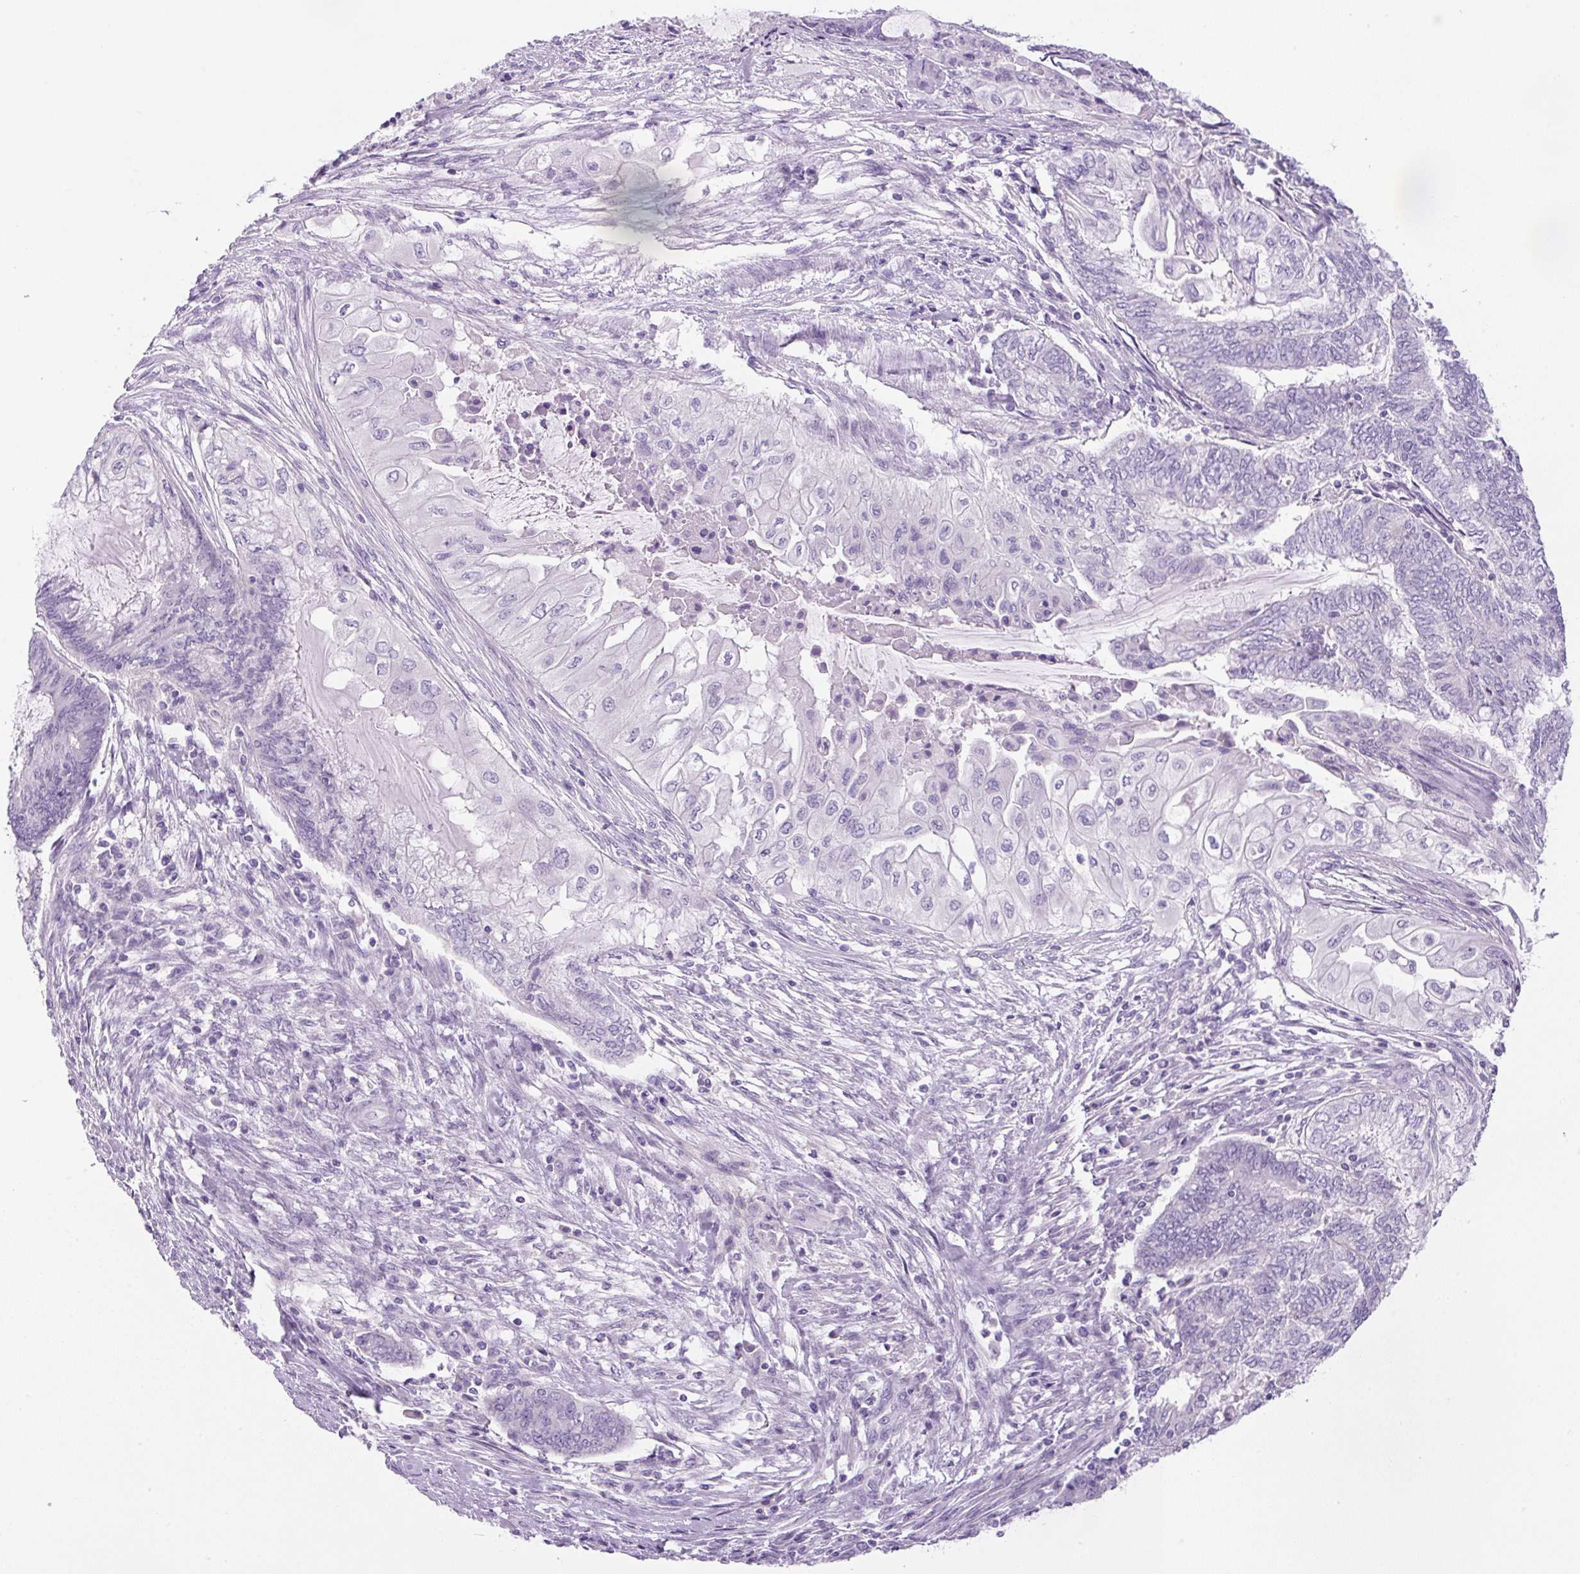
{"staining": {"intensity": "negative", "quantity": "none", "location": "none"}, "tissue": "endometrial cancer", "cell_type": "Tumor cells", "image_type": "cancer", "snomed": [{"axis": "morphology", "description": "Adenocarcinoma, NOS"}, {"axis": "topography", "description": "Uterus"}, {"axis": "topography", "description": "Endometrium"}], "caption": "DAB (3,3'-diaminobenzidine) immunohistochemical staining of endometrial adenocarcinoma displays no significant expression in tumor cells.", "gene": "UBL3", "patient": {"sex": "female", "age": 70}}